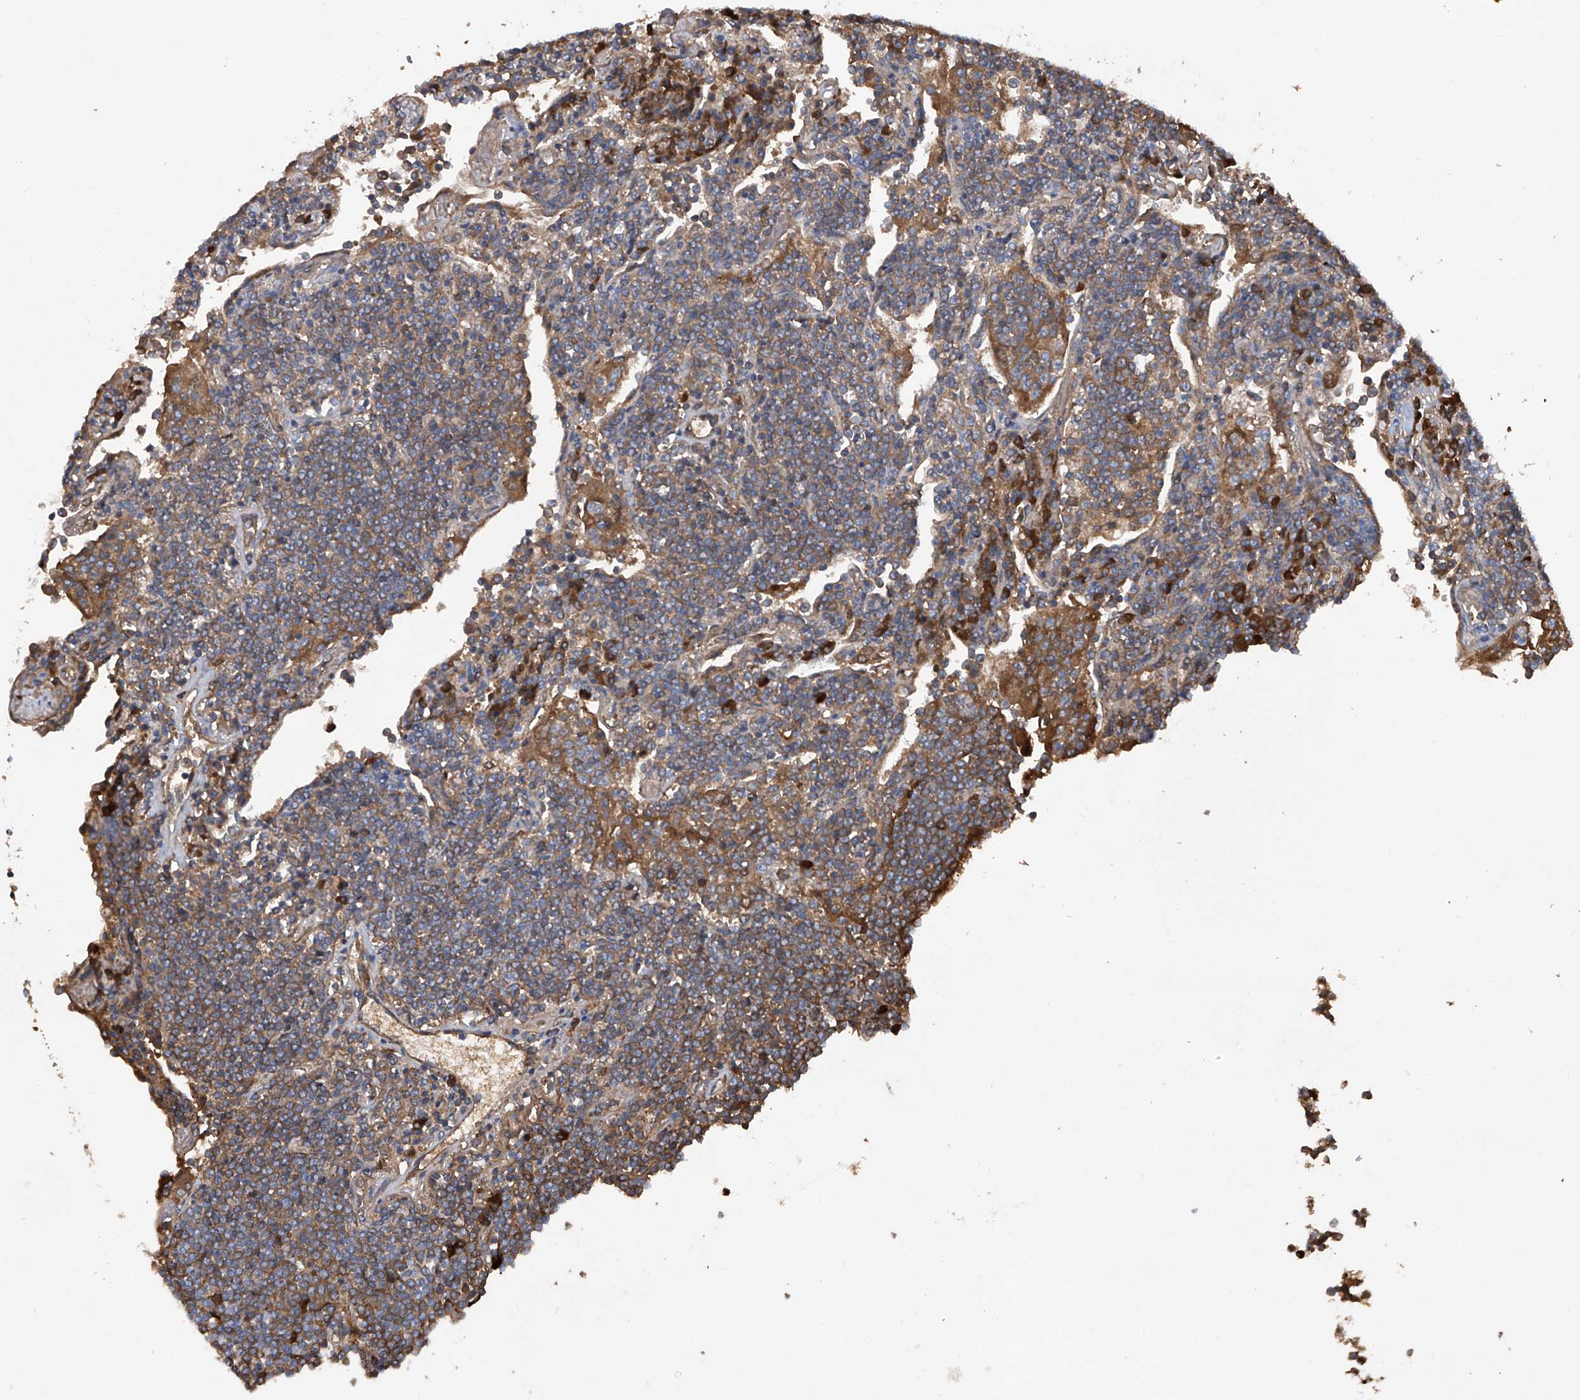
{"staining": {"intensity": "moderate", "quantity": "<25%", "location": "cytoplasmic/membranous"}, "tissue": "lymphoma", "cell_type": "Tumor cells", "image_type": "cancer", "snomed": [{"axis": "morphology", "description": "Malignant lymphoma, non-Hodgkin's type, Low grade"}, {"axis": "topography", "description": "Lung"}], "caption": "This is an image of immunohistochemistry (IHC) staining of lymphoma, which shows moderate staining in the cytoplasmic/membranous of tumor cells.", "gene": "ASCC3", "patient": {"sex": "female", "age": 71}}